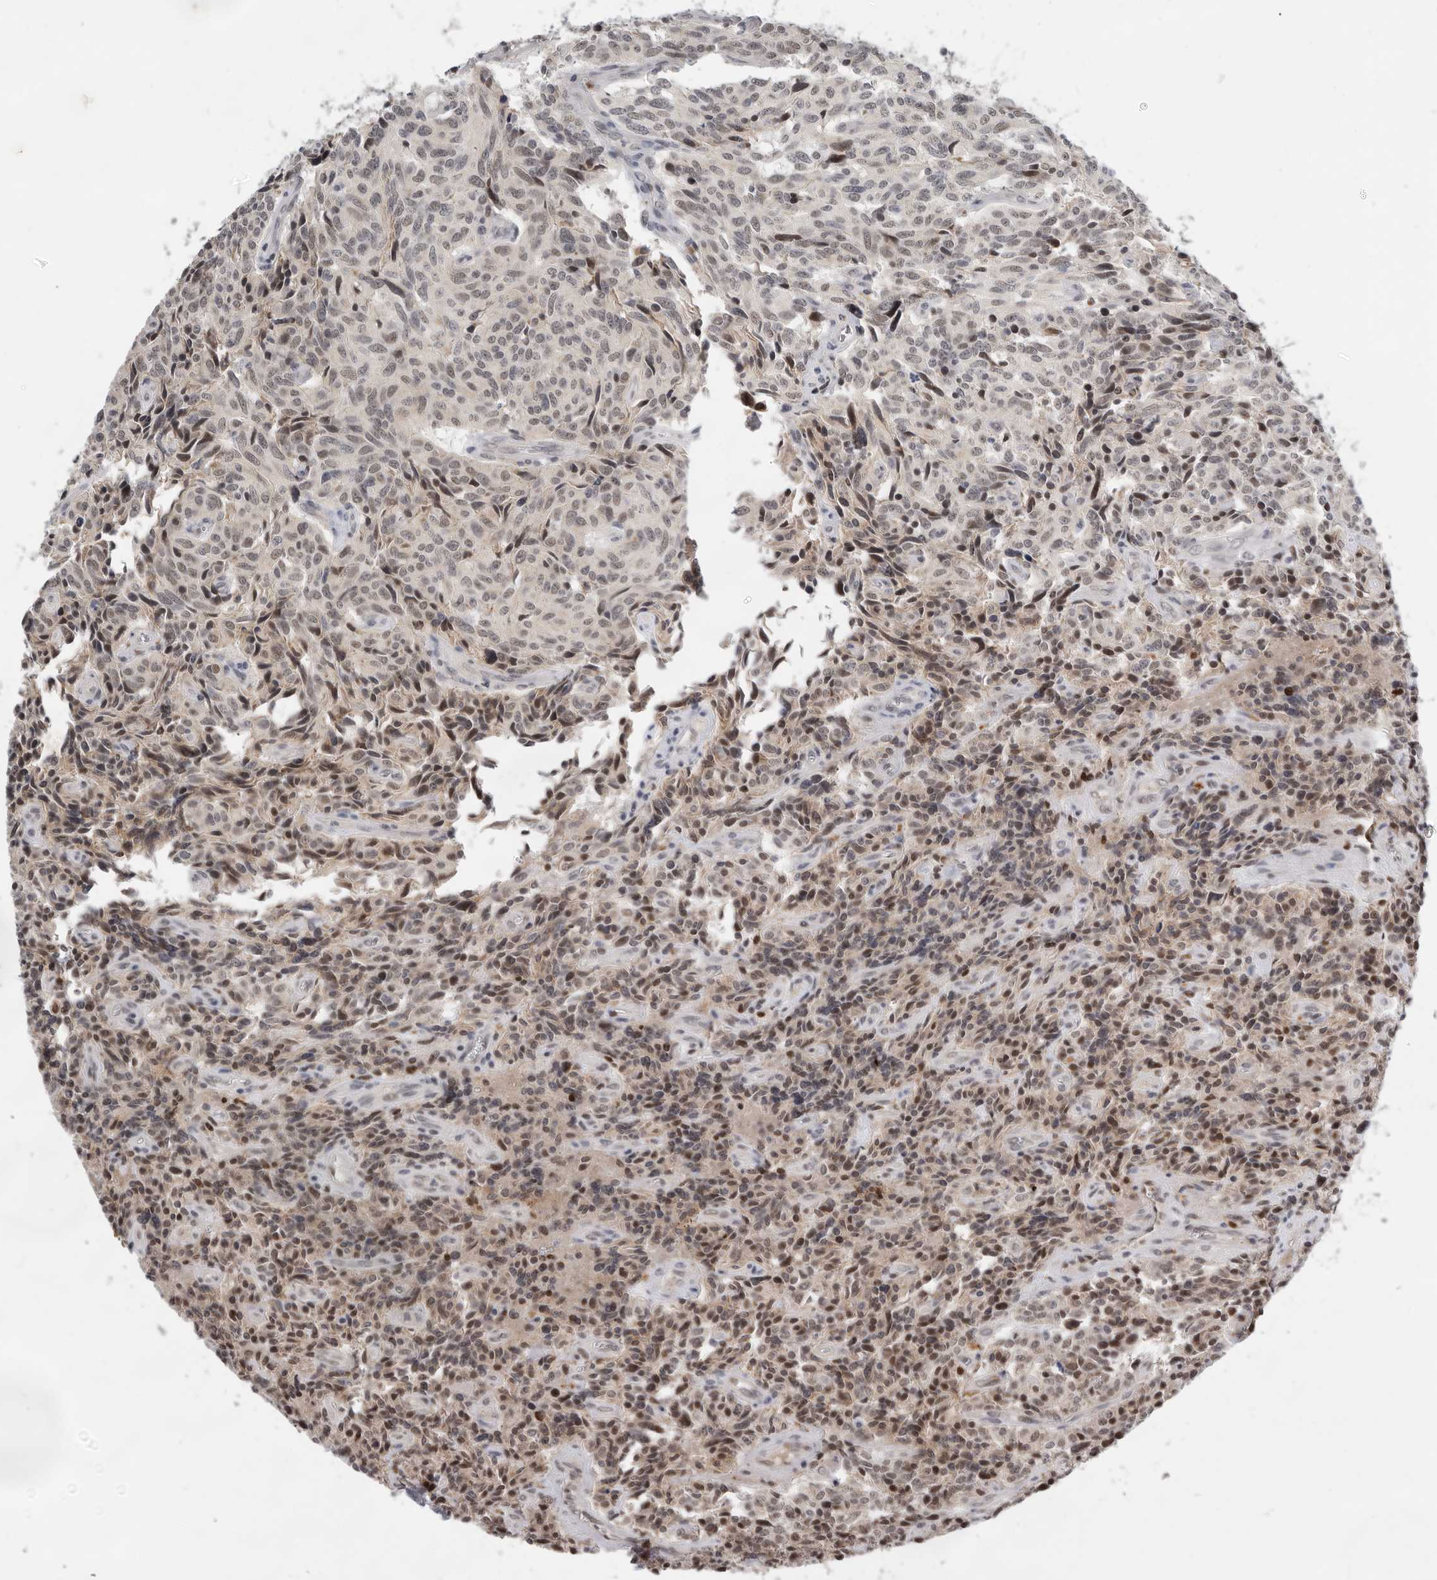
{"staining": {"intensity": "moderate", "quantity": "25%-75%", "location": "nuclear"}, "tissue": "carcinoid", "cell_type": "Tumor cells", "image_type": "cancer", "snomed": [{"axis": "morphology", "description": "Carcinoid, malignant, NOS"}, {"axis": "topography", "description": "Lung"}], "caption": "Human carcinoid (malignant) stained with a protein marker demonstrates moderate staining in tumor cells.", "gene": "BRCA2", "patient": {"sex": "female", "age": 46}}